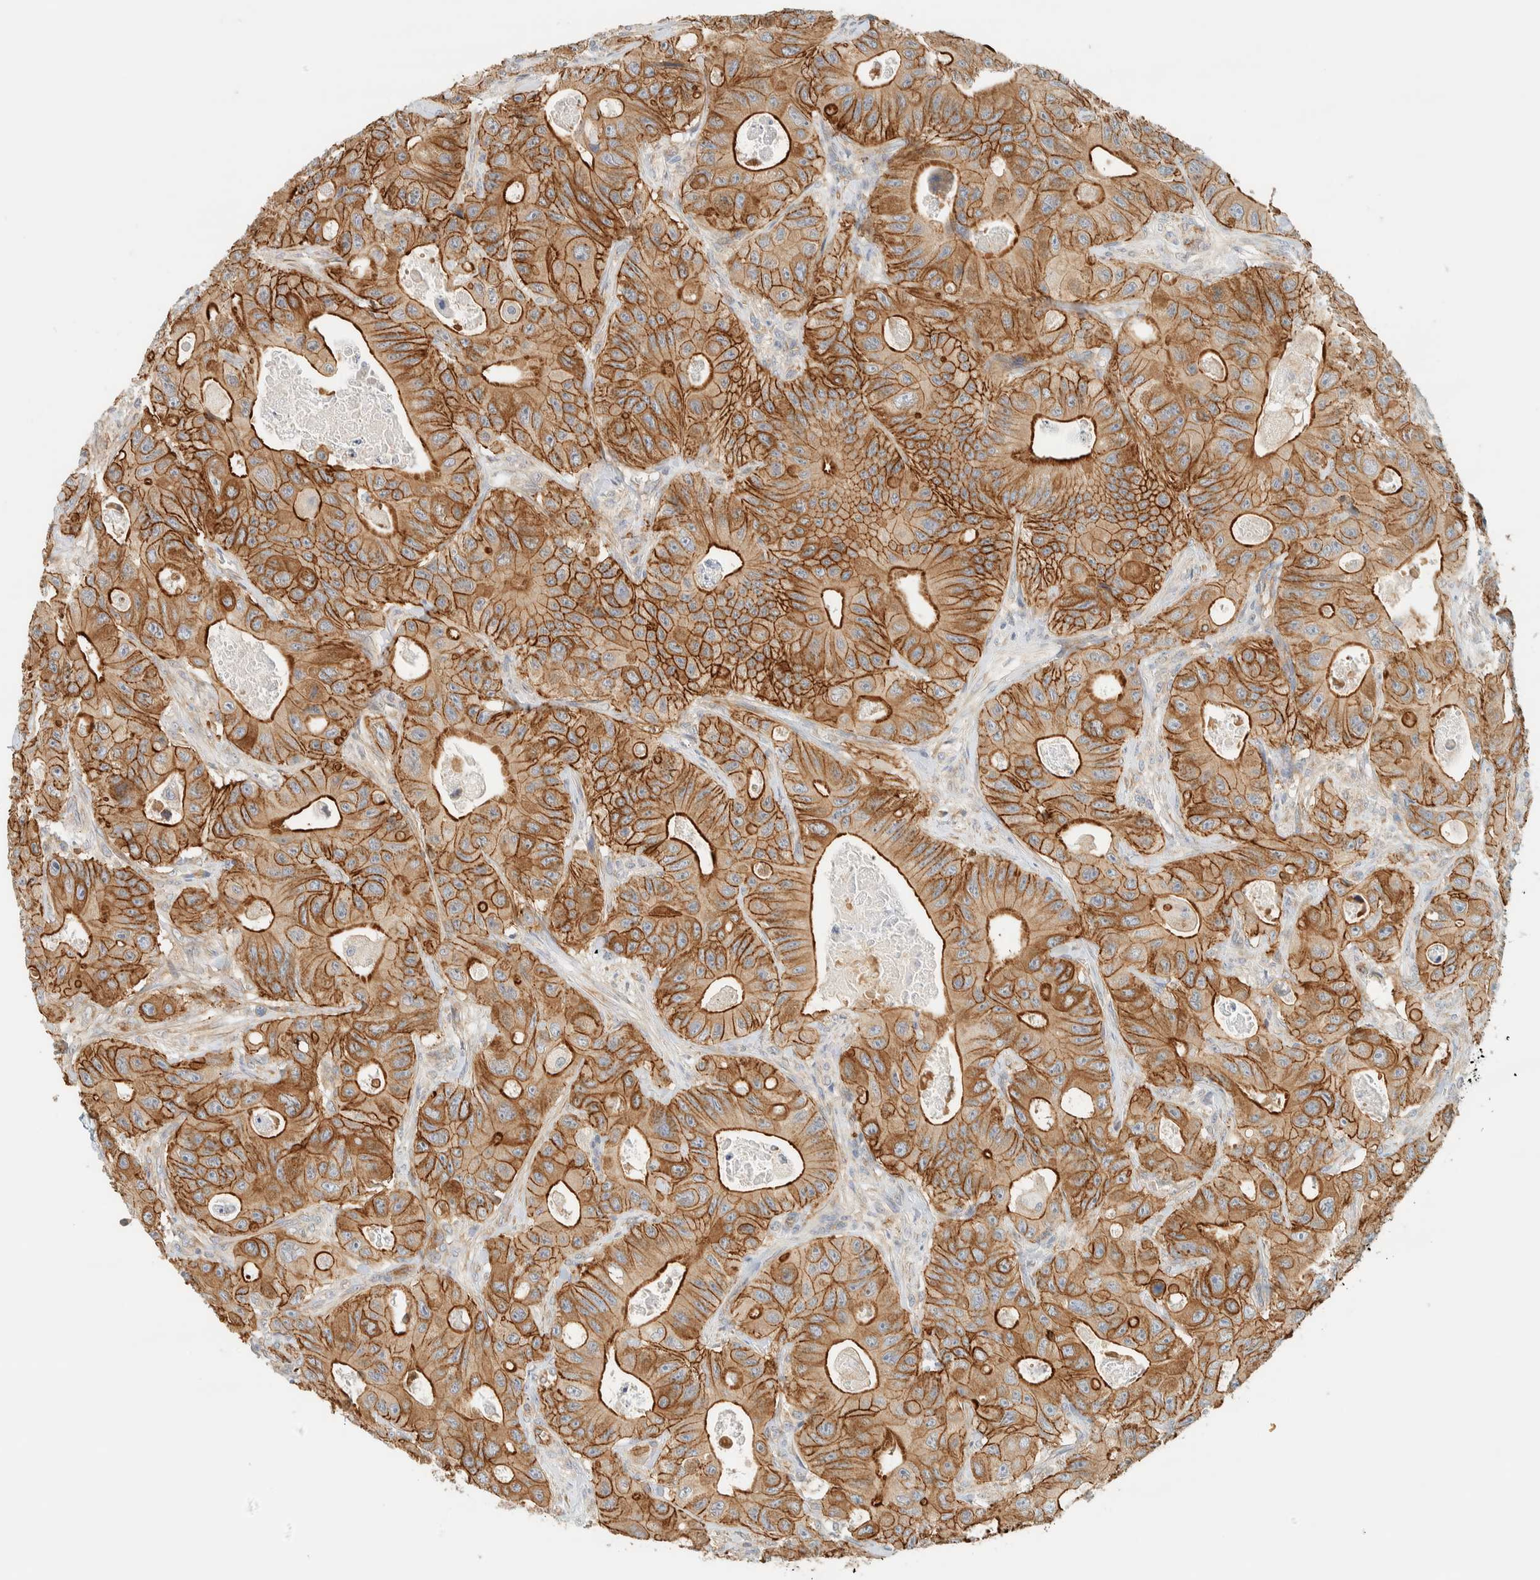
{"staining": {"intensity": "moderate", "quantity": ">75%", "location": "cytoplasmic/membranous"}, "tissue": "colorectal cancer", "cell_type": "Tumor cells", "image_type": "cancer", "snomed": [{"axis": "morphology", "description": "Adenocarcinoma, NOS"}, {"axis": "topography", "description": "Colon"}], "caption": "Colorectal adenocarcinoma tissue shows moderate cytoplasmic/membranous positivity in approximately >75% of tumor cells", "gene": "LIMA1", "patient": {"sex": "female", "age": 46}}